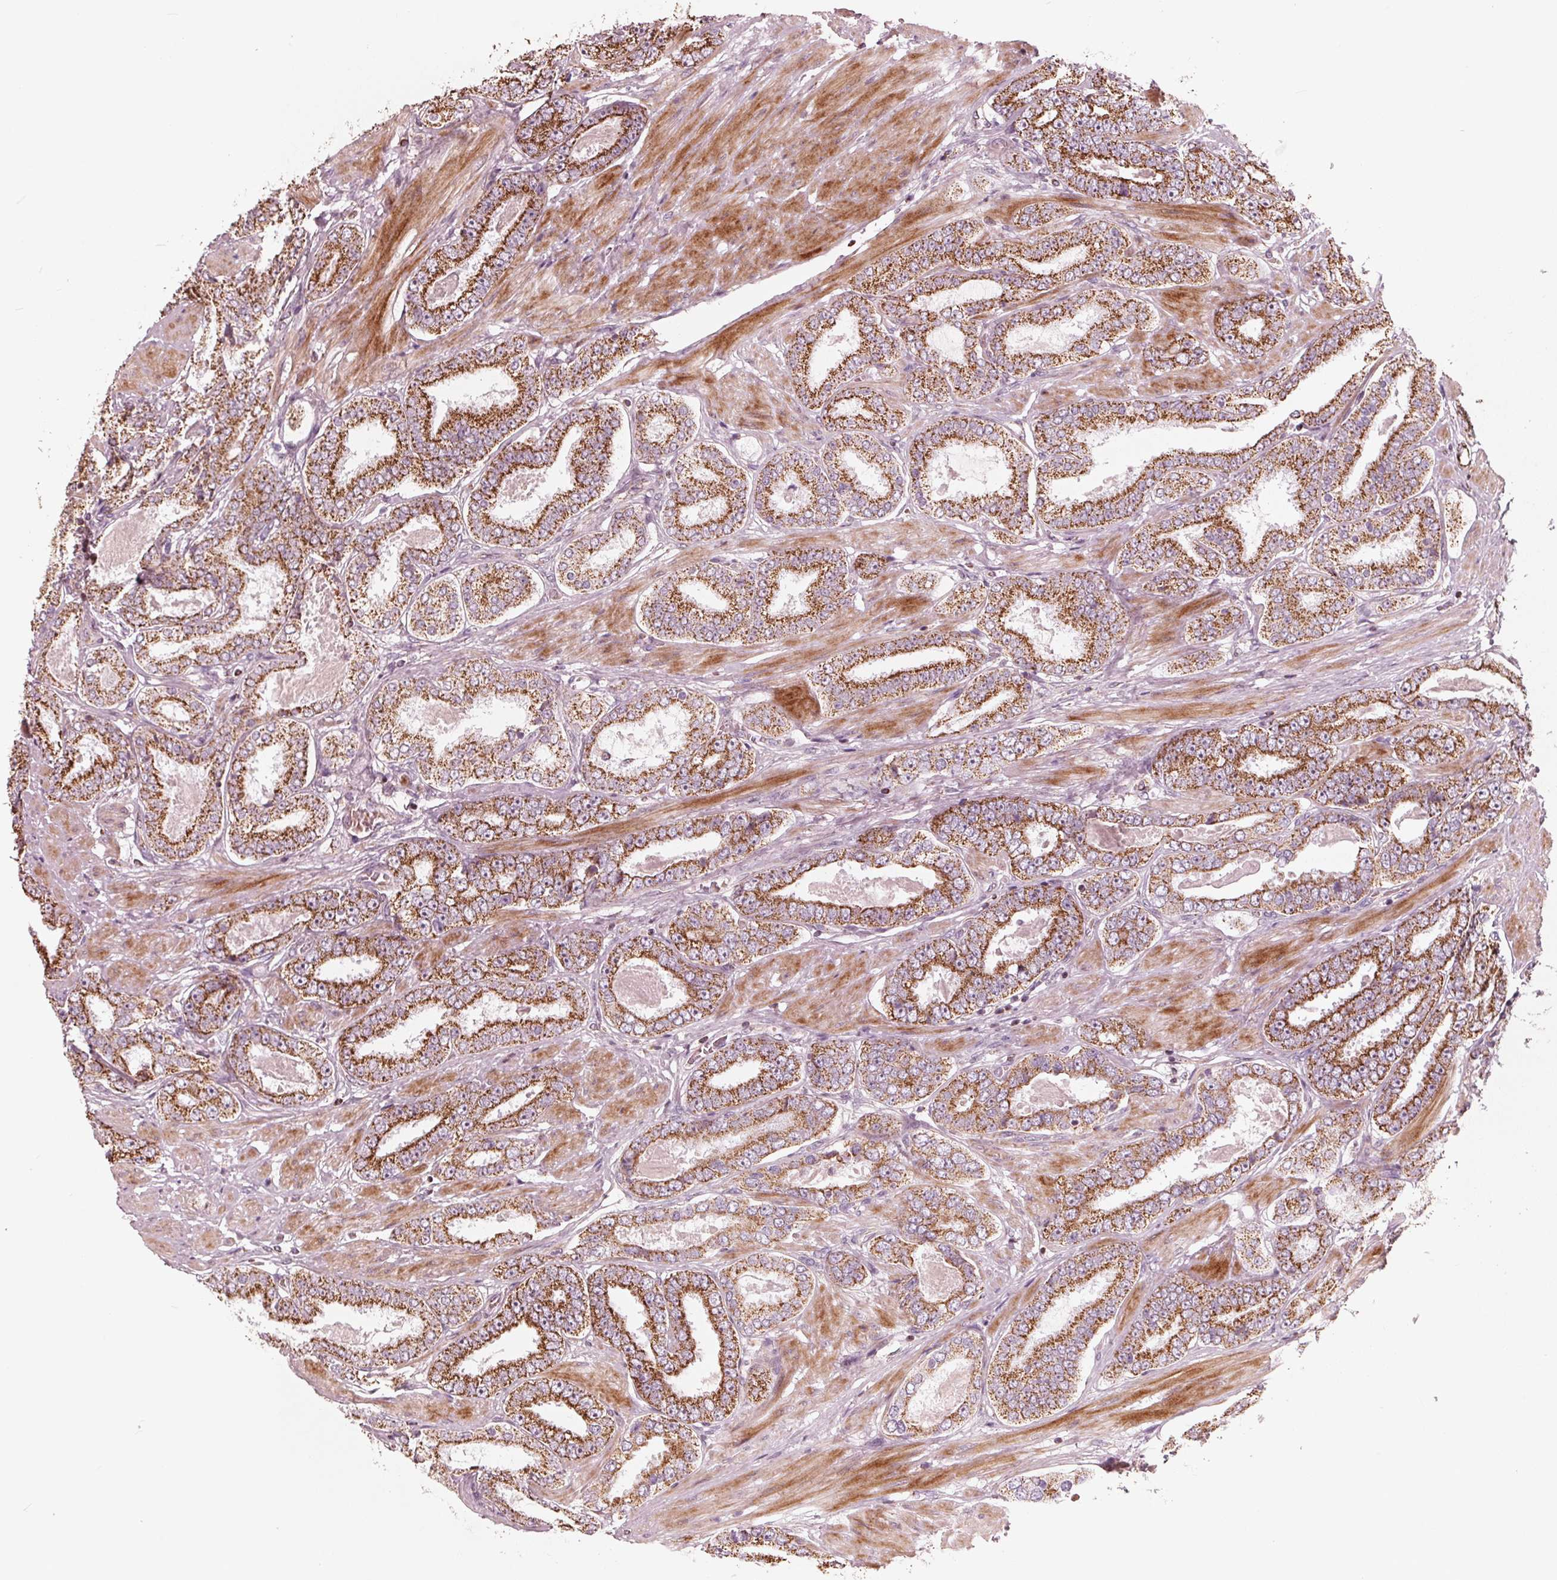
{"staining": {"intensity": "strong", "quantity": ">75%", "location": "cytoplasmic/membranous"}, "tissue": "prostate cancer", "cell_type": "Tumor cells", "image_type": "cancer", "snomed": [{"axis": "morphology", "description": "Adenocarcinoma, High grade"}, {"axis": "topography", "description": "Prostate"}], "caption": "A brown stain labels strong cytoplasmic/membranous staining of a protein in human prostate cancer (adenocarcinoma (high-grade)) tumor cells.", "gene": "DCAF4L2", "patient": {"sex": "male", "age": 63}}